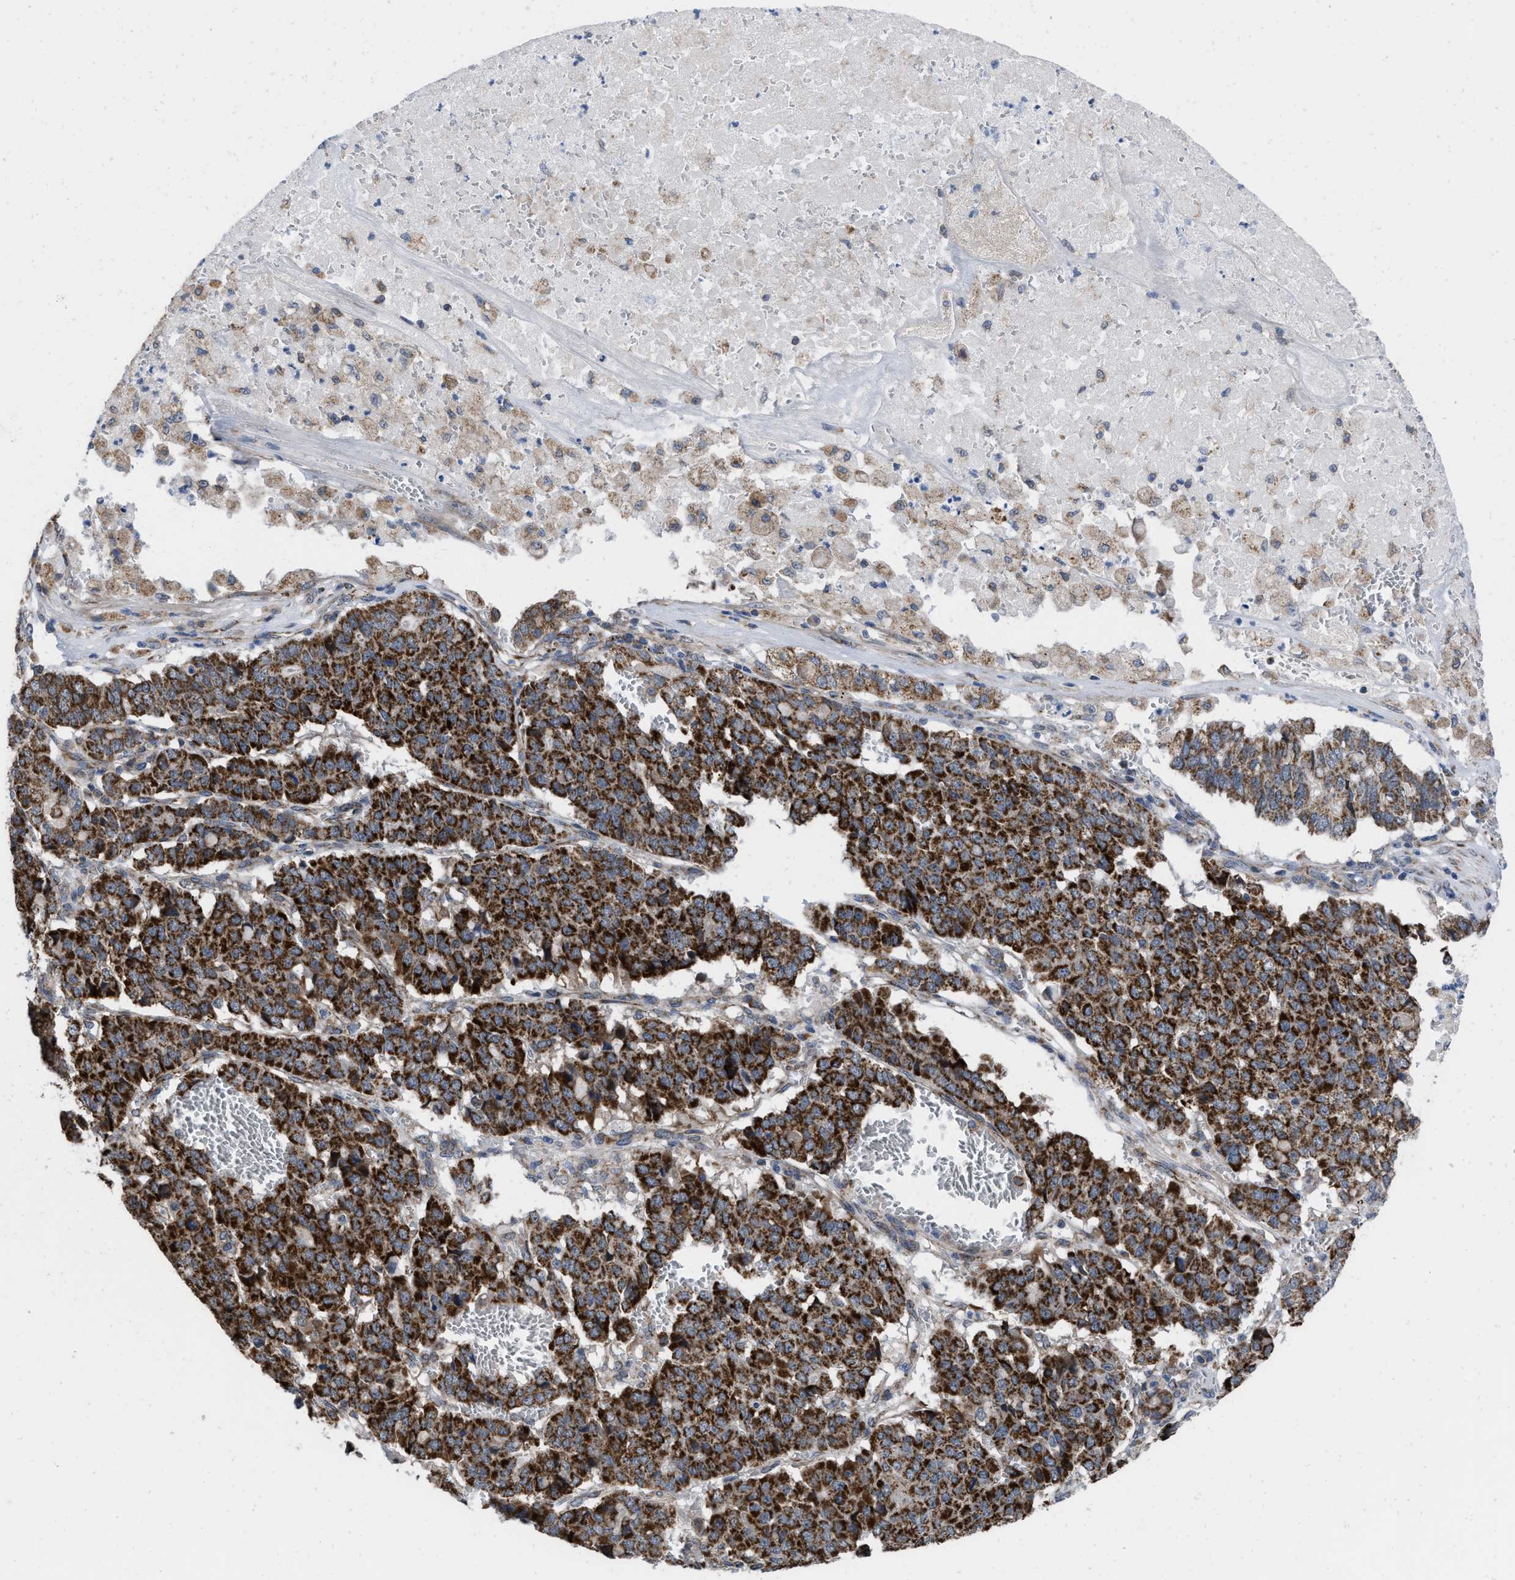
{"staining": {"intensity": "strong", "quantity": ">75%", "location": "cytoplasmic/membranous"}, "tissue": "pancreatic cancer", "cell_type": "Tumor cells", "image_type": "cancer", "snomed": [{"axis": "morphology", "description": "Adenocarcinoma, NOS"}, {"axis": "topography", "description": "Pancreas"}], "caption": "Immunohistochemistry (IHC) (DAB) staining of human pancreatic cancer (adenocarcinoma) shows strong cytoplasmic/membranous protein staining in about >75% of tumor cells. Using DAB (brown) and hematoxylin (blue) stains, captured at high magnification using brightfield microscopy.", "gene": "AKAP1", "patient": {"sex": "male", "age": 50}}